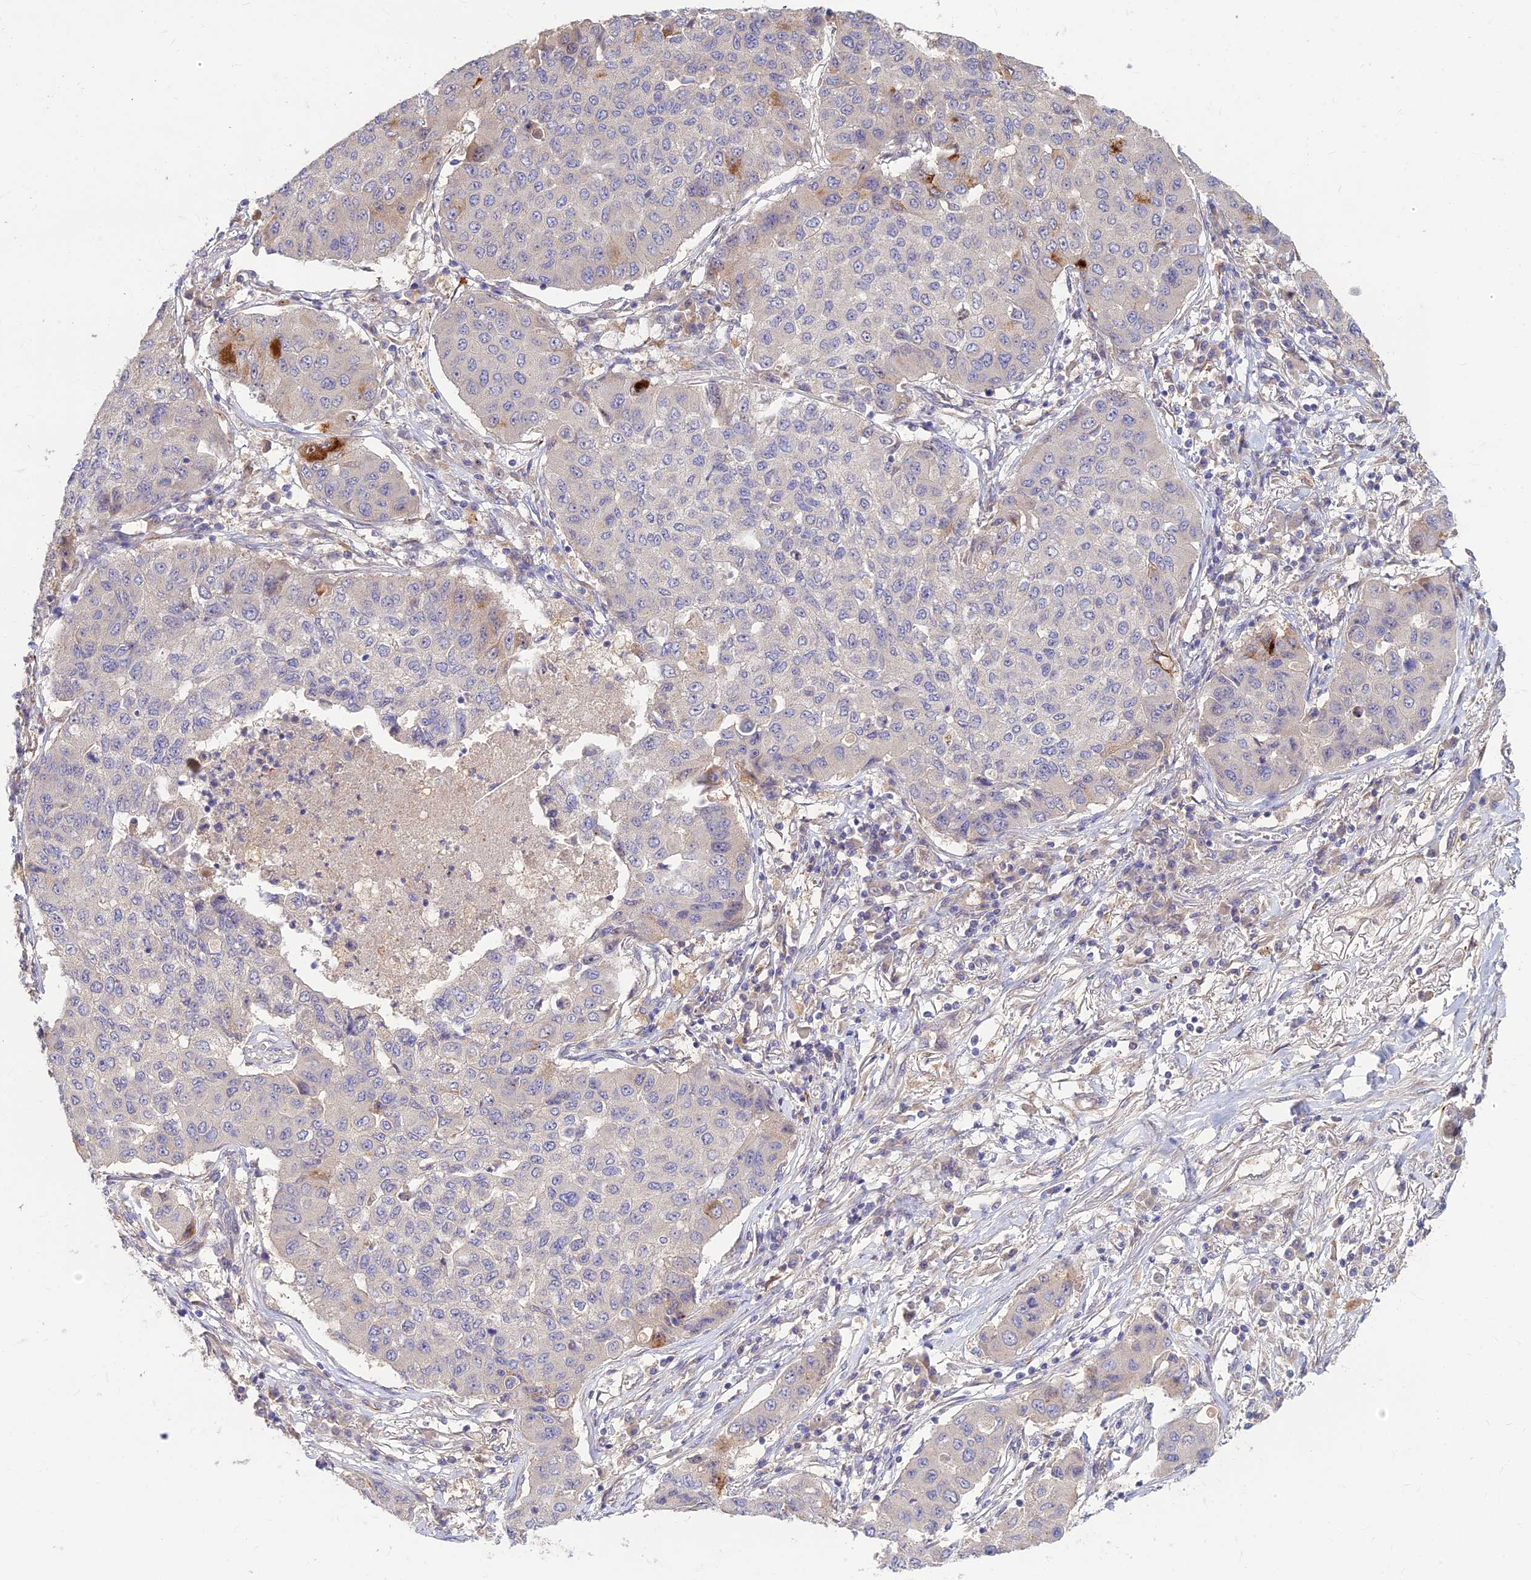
{"staining": {"intensity": "negative", "quantity": "none", "location": "none"}, "tissue": "lung cancer", "cell_type": "Tumor cells", "image_type": "cancer", "snomed": [{"axis": "morphology", "description": "Squamous cell carcinoma, NOS"}, {"axis": "topography", "description": "Lung"}], "caption": "The histopathology image reveals no staining of tumor cells in lung cancer (squamous cell carcinoma).", "gene": "ST8SIA5", "patient": {"sex": "male", "age": 74}}